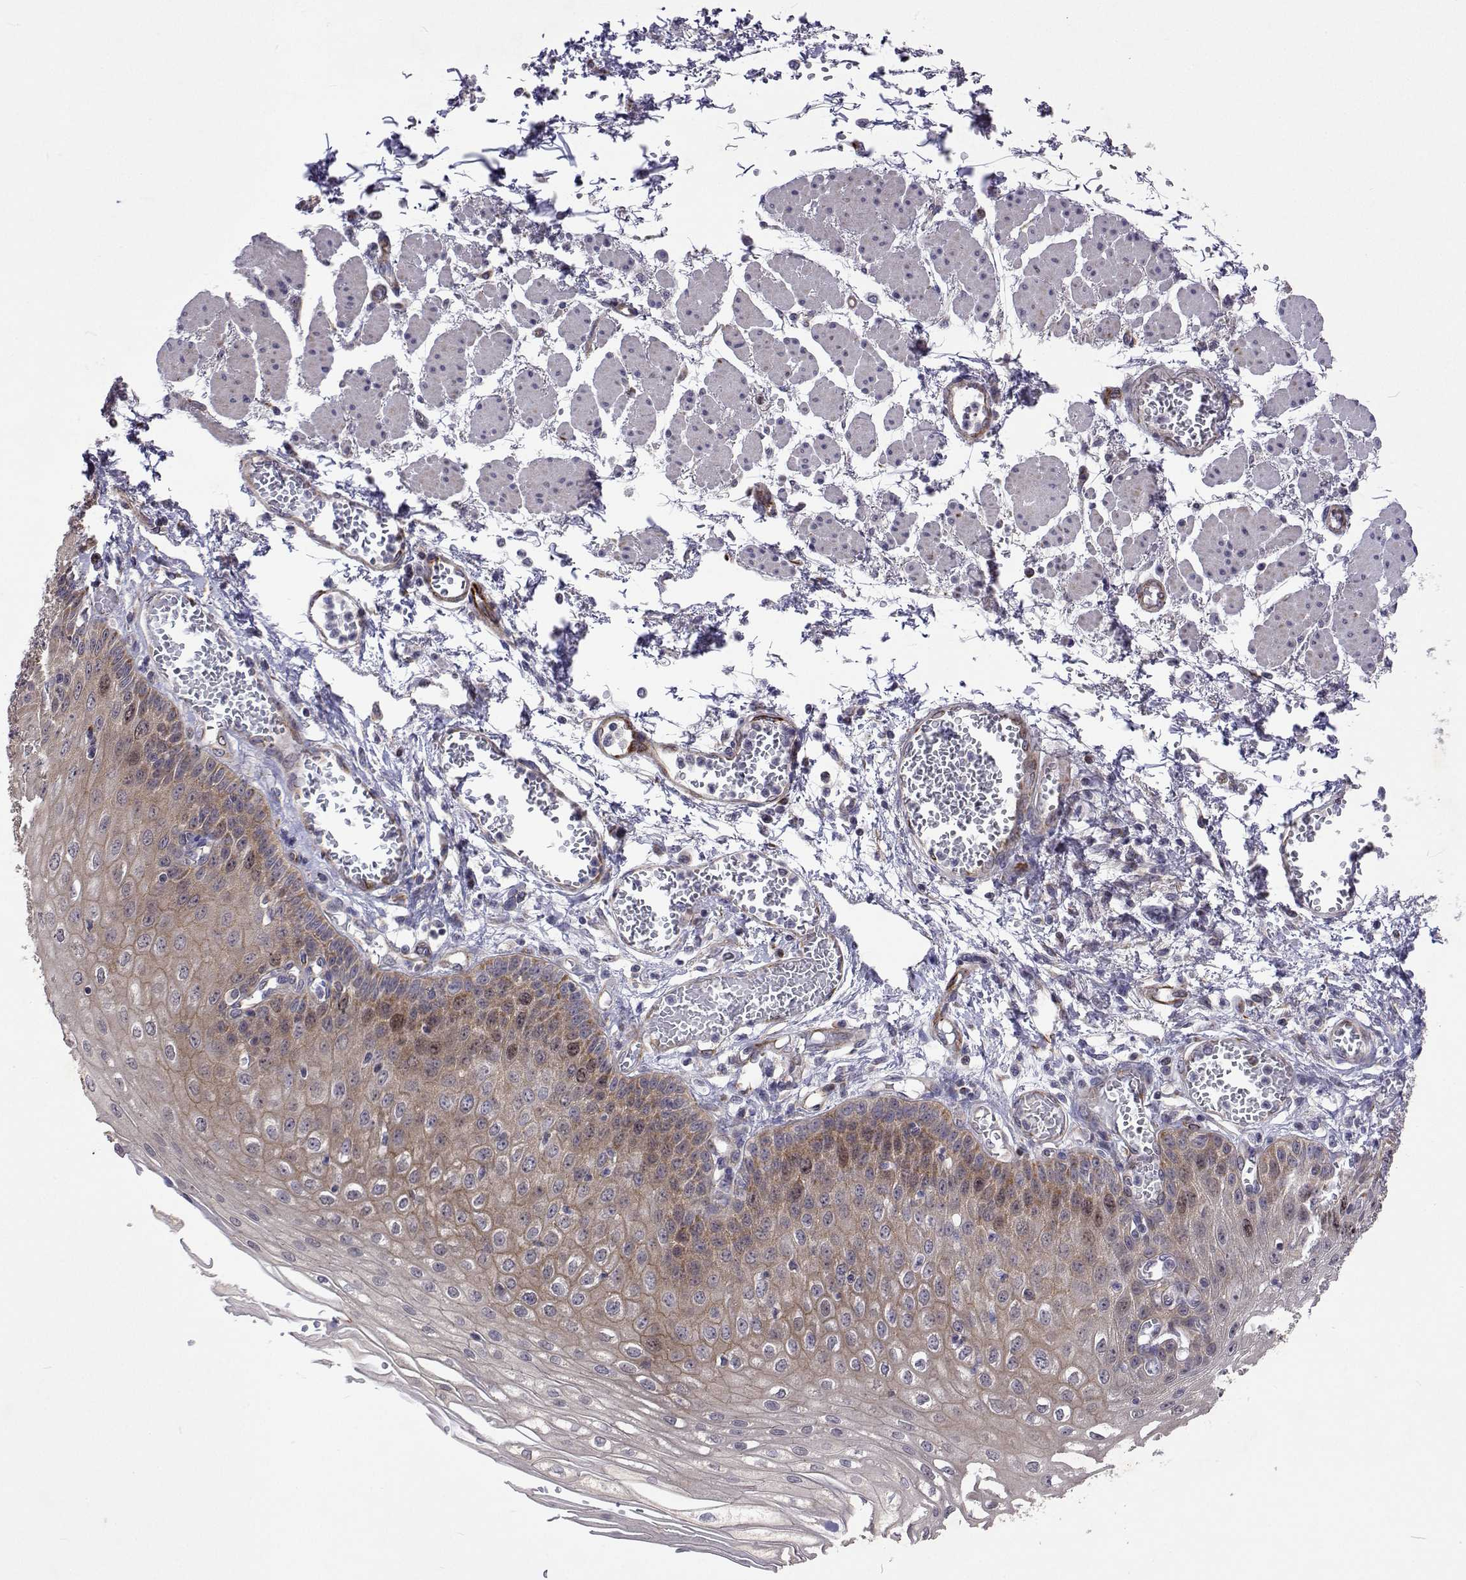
{"staining": {"intensity": "moderate", "quantity": "25%-75%", "location": "cytoplasmic/membranous,nuclear"}, "tissue": "esophagus", "cell_type": "Squamous epithelial cells", "image_type": "normal", "snomed": [{"axis": "morphology", "description": "Normal tissue, NOS"}, {"axis": "morphology", "description": "Adenocarcinoma, NOS"}, {"axis": "topography", "description": "Esophagus"}], "caption": "Brown immunohistochemical staining in unremarkable human esophagus shows moderate cytoplasmic/membranous,nuclear staining in approximately 25%-75% of squamous epithelial cells.", "gene": "DHTKD1", "patient": {"sex": "male", "age": 81}}